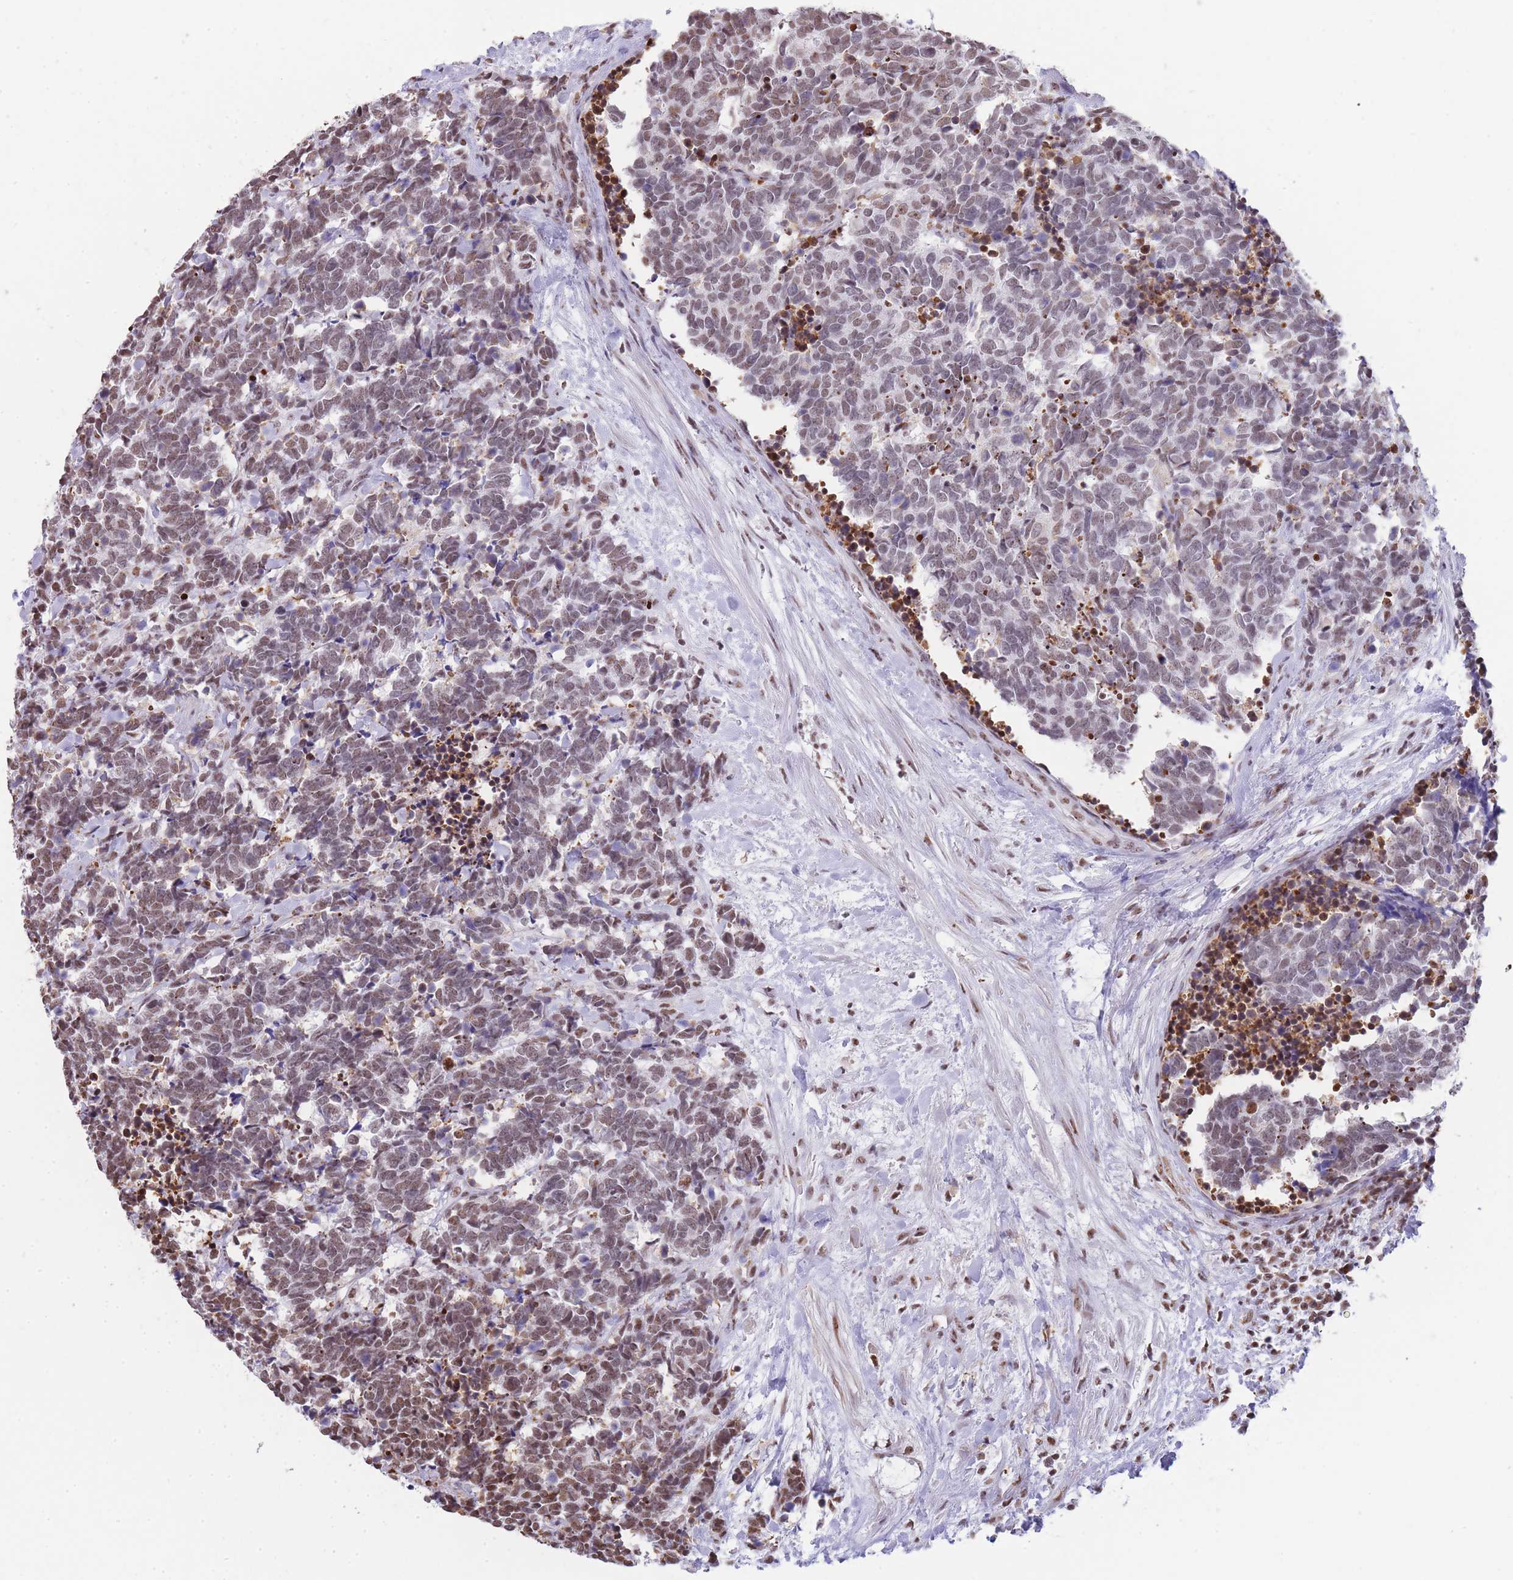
{"staining": {"intensity": "moderate", "quantity": ">75%", "location": "nuclear"}, "tissue": "carcinoid", "cell_type": "Tumor cells", "image_type": "cancer", "snomed": [{"axis": "morphology", "description": "Carcinoma, NOS"}, {"axis": "morphology", "description": "Carcinoid, malignant, NOS"}, {"axis": "topography", "description": "Prostate"}], "caption": "DAB (3,3'-diaminobenzidine) immunohistochemical staining of human carcinoid exhibits moderate nuclear protein positivity in approximately >75% of tumor cells.", "gene": "EVC2", "patient": {"sex": "male", "age": 57}}